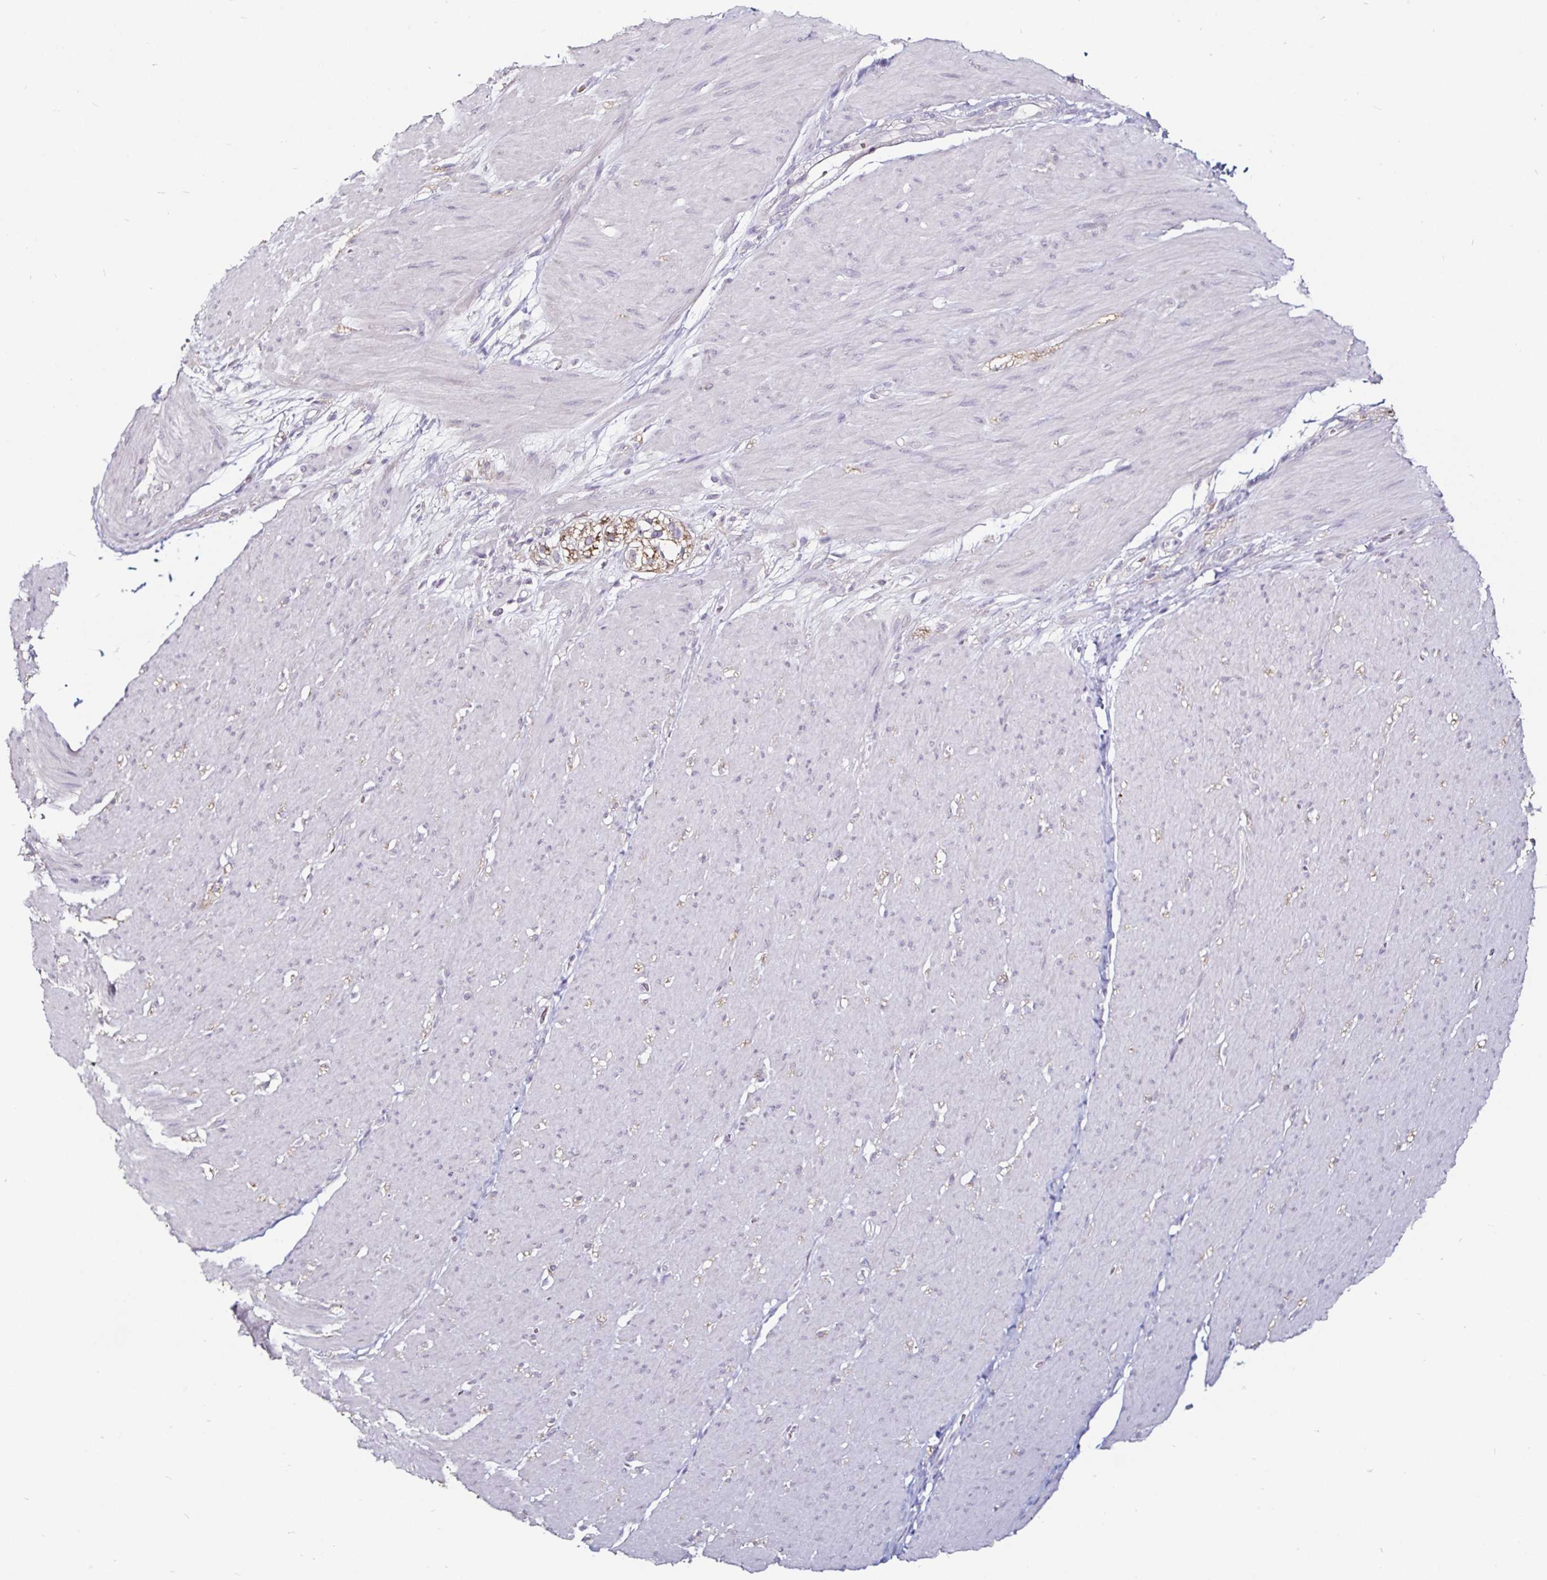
{"staining": {"intensity": "negative", "quantity": "none", "location": "none"}, "tissue": "smooth muscle", "cell_type": "Smooth muscle cells", "image_type": "normal", "snomed": [{"axis": "morphology", "description": "Normal tissue, NOS"}, {"axis": "topography", "description": "Smooth muscle"}, {"axis": "topography", "description": "Rectum"}], "caption": "Immunohistochemistry (IHC) image of benign smooth muscle: human smooth muscle stained with DAB demonstrates no significant protein expression in smooth muscle cells.", "gene": "FAIM2", "patient": {"sex": "male", "age": 53}}